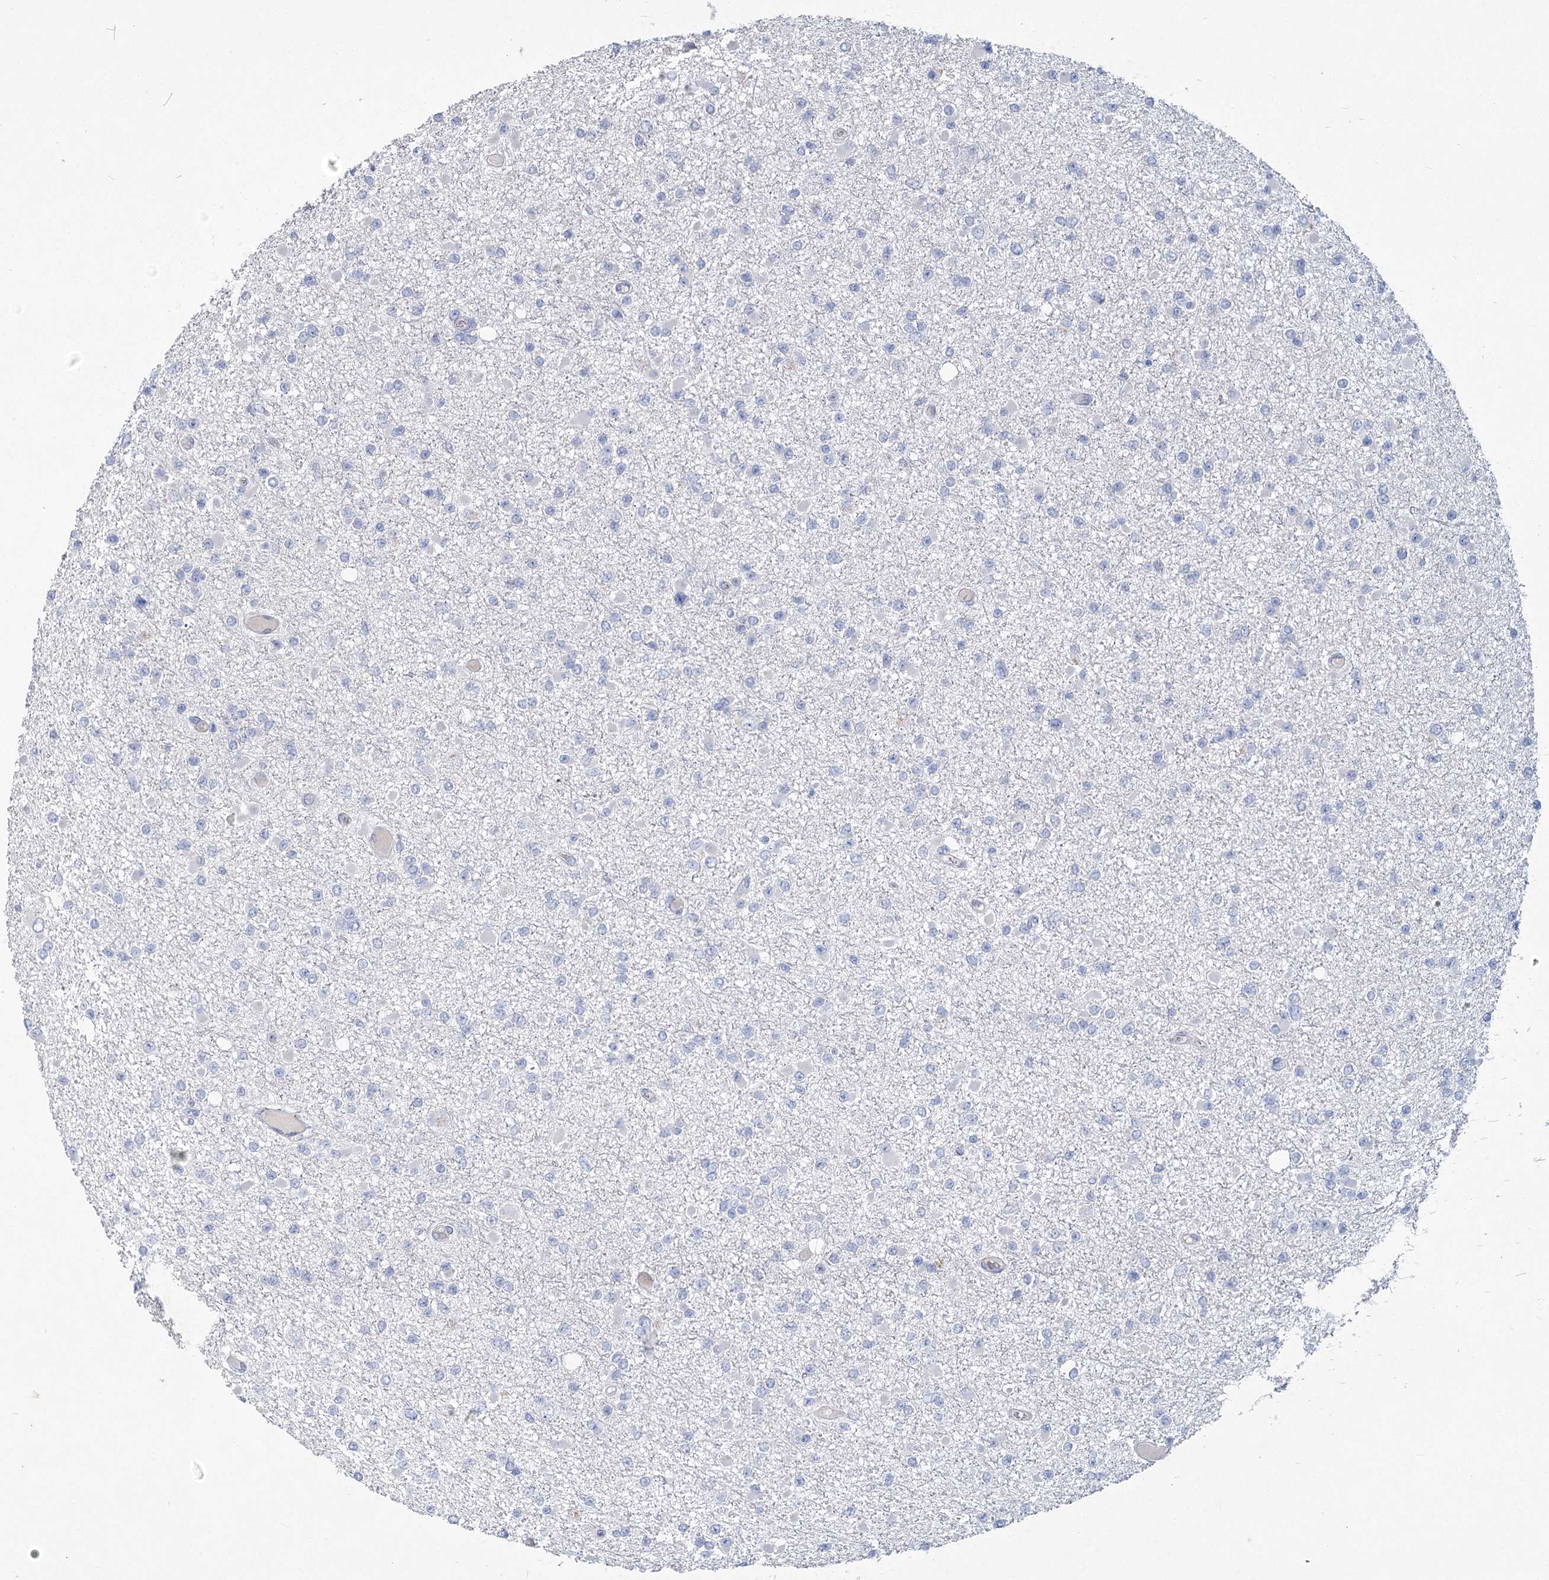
{"staining": {"intensity": "negative", "quantity": "none", "location": "none"}, "tissue": "glioma", "cell_type": "Tumor cells", "image_type": "cancer", "snomed": [{"axis": "morphology", "description": "Glioma, malignant, Low grade"}, {"axis": "topography", "description": "Brain"}], "caption": "The photomicrograph shows no staining of tumor cells in glioma.", "gene": "SLC9A3", "patient": {"sex": "female", "age": 22}}